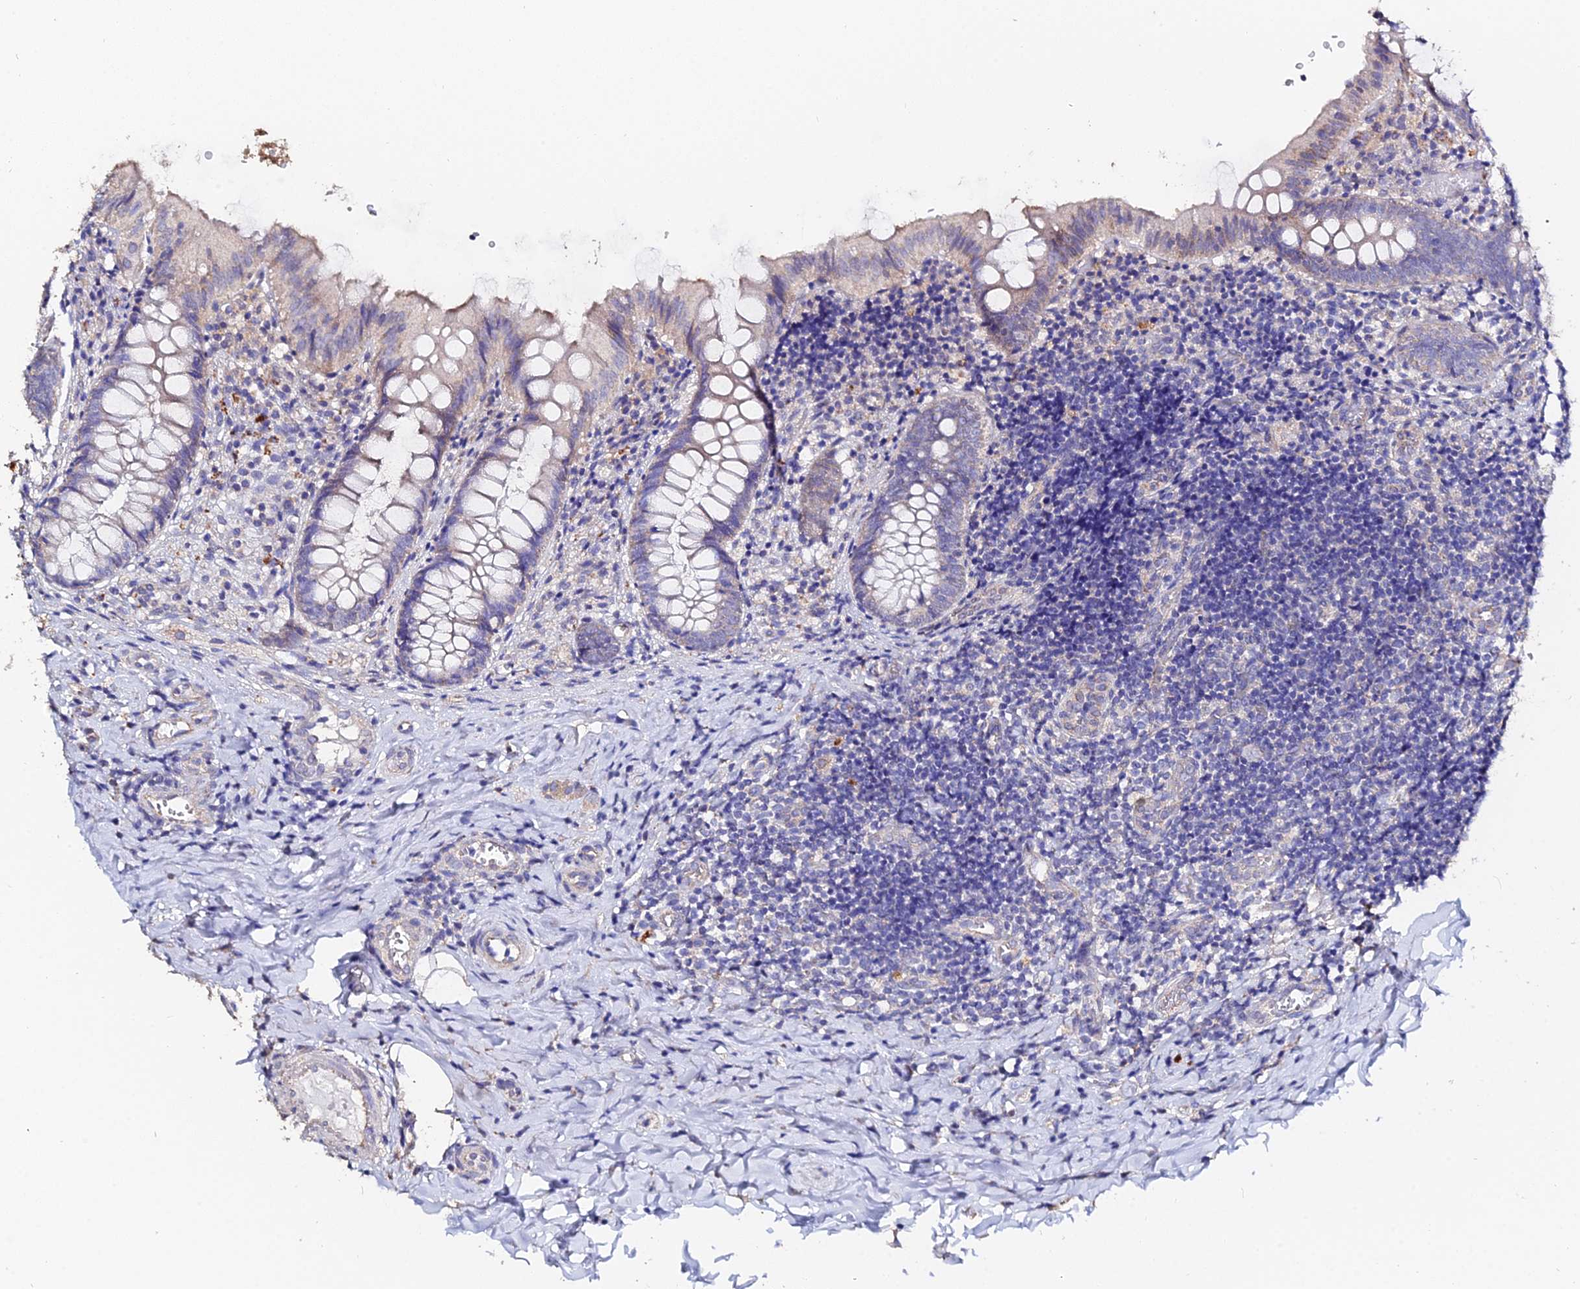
{"staining": {"intensity": "weak", "quantity": "<25%", "location": "cytoplasmic/membranous"}, "tissue": "appendix", "cell_type": "Glandular cells", "image_type": "normal", "snomed": [{"axis": "morphology", "description": "Normal tissue, NOS"}, {"axis": "topography", "description": "Appendix"}], "caption": "Immunohistochemistry (IHC) of benign human appendix displays no positivity in glandular cells. Nuclei are stained in blue.", "gene": "ESM1", "patient": {"sex": "male", "age": 8}}